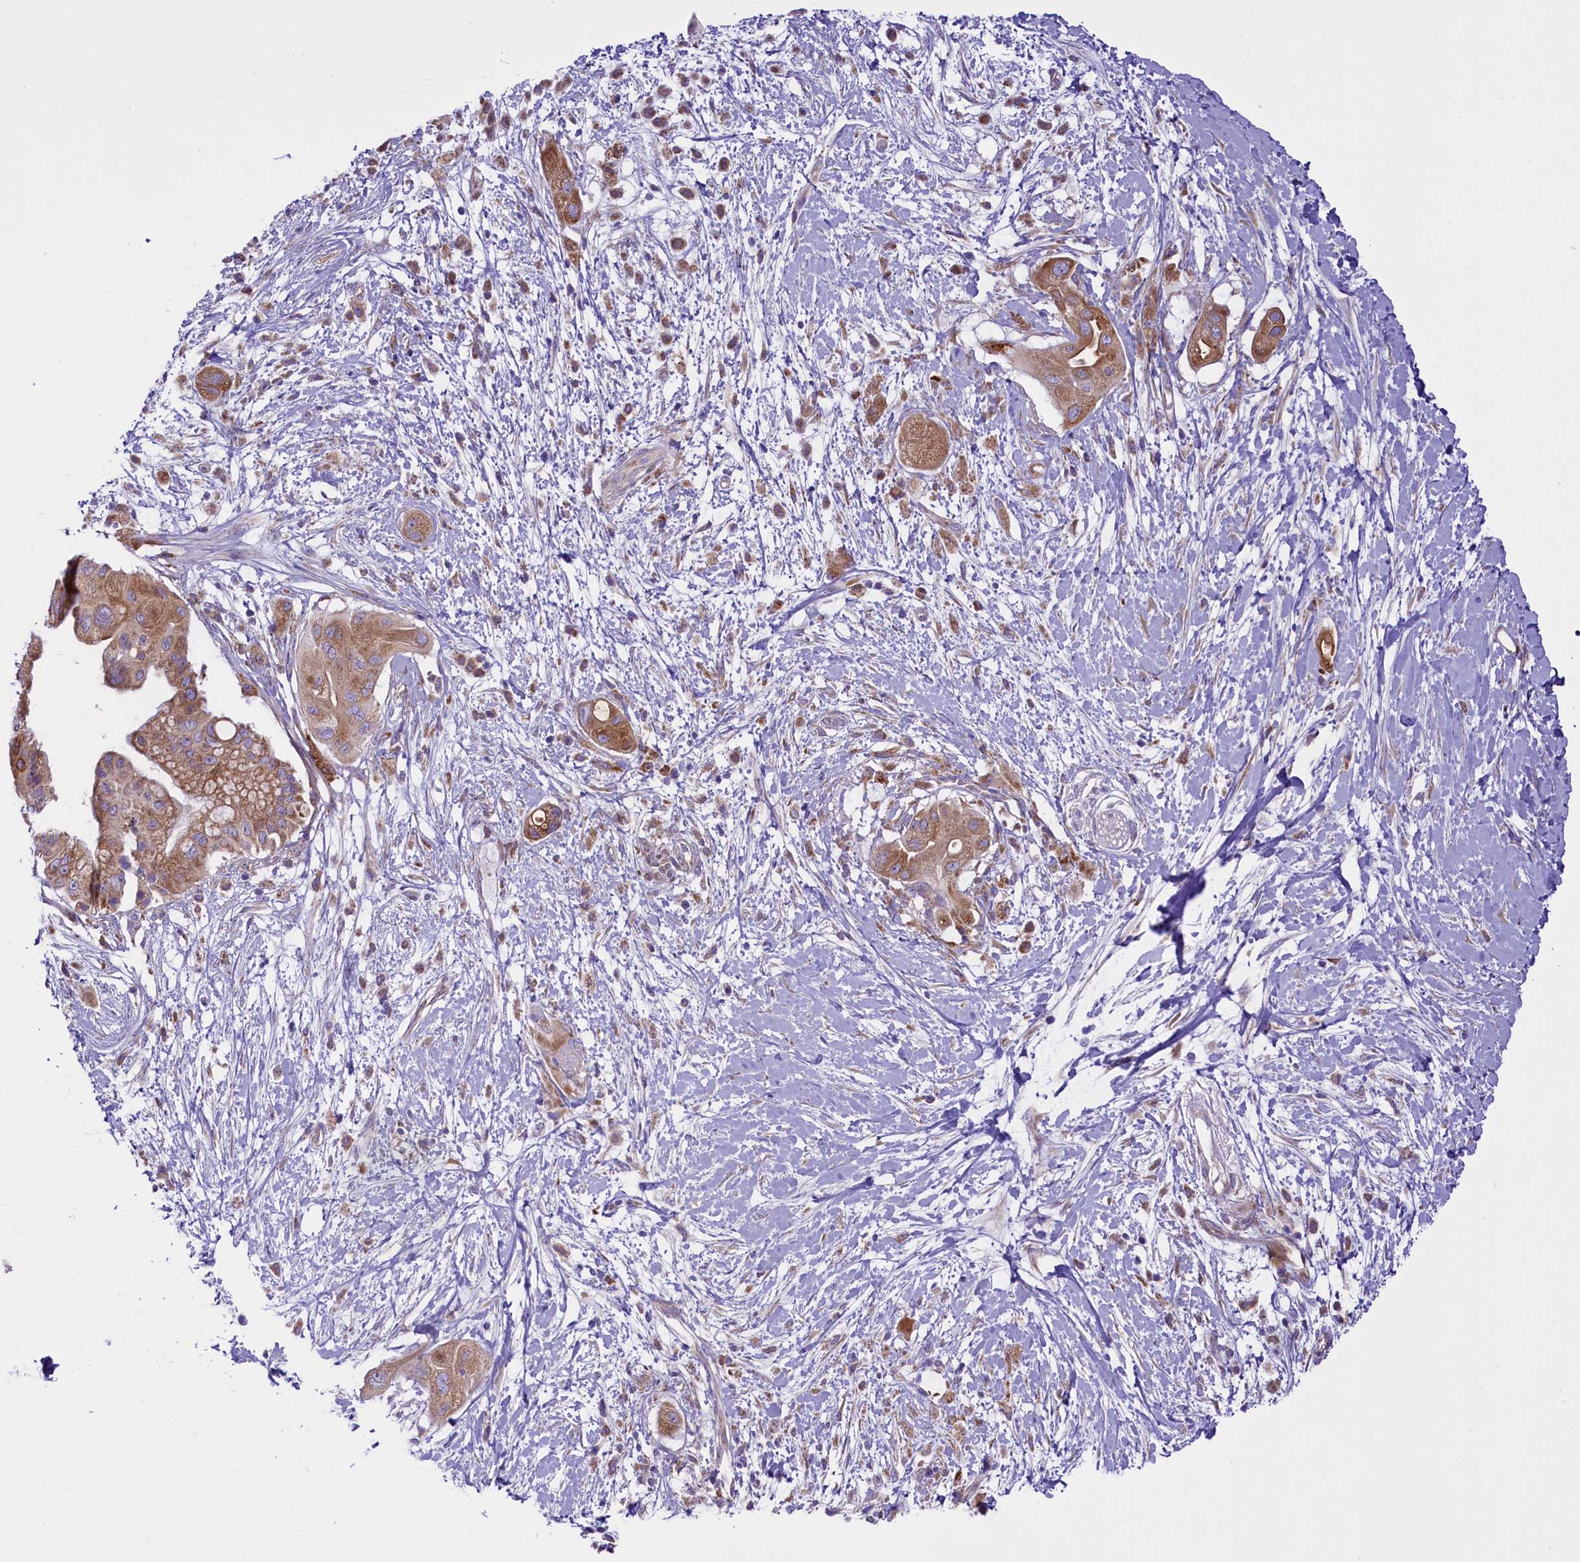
{"staining": {"intensity": "moderate", "quantity": ">75%", "location": "cytoplasmic/membranous"}, "tissue": "pancreatic cancer", "cell_type": "Tumor cells", "image_type": "cancer", "snomed": [{"axis": "morphology", "description": "Adenocarcinoma, NOS"}, {"axis": "topography", "description": "Pancreas"}], "caption": "Immunohistochemistry (IHC) of human pancreatic cancer demonstrates medium levels of moderate cytoplasmic/membranous expression in approximately >75% of tumor cells.", "gene": "PTPRU", "patient": {"sex": "male", "age": 68}}